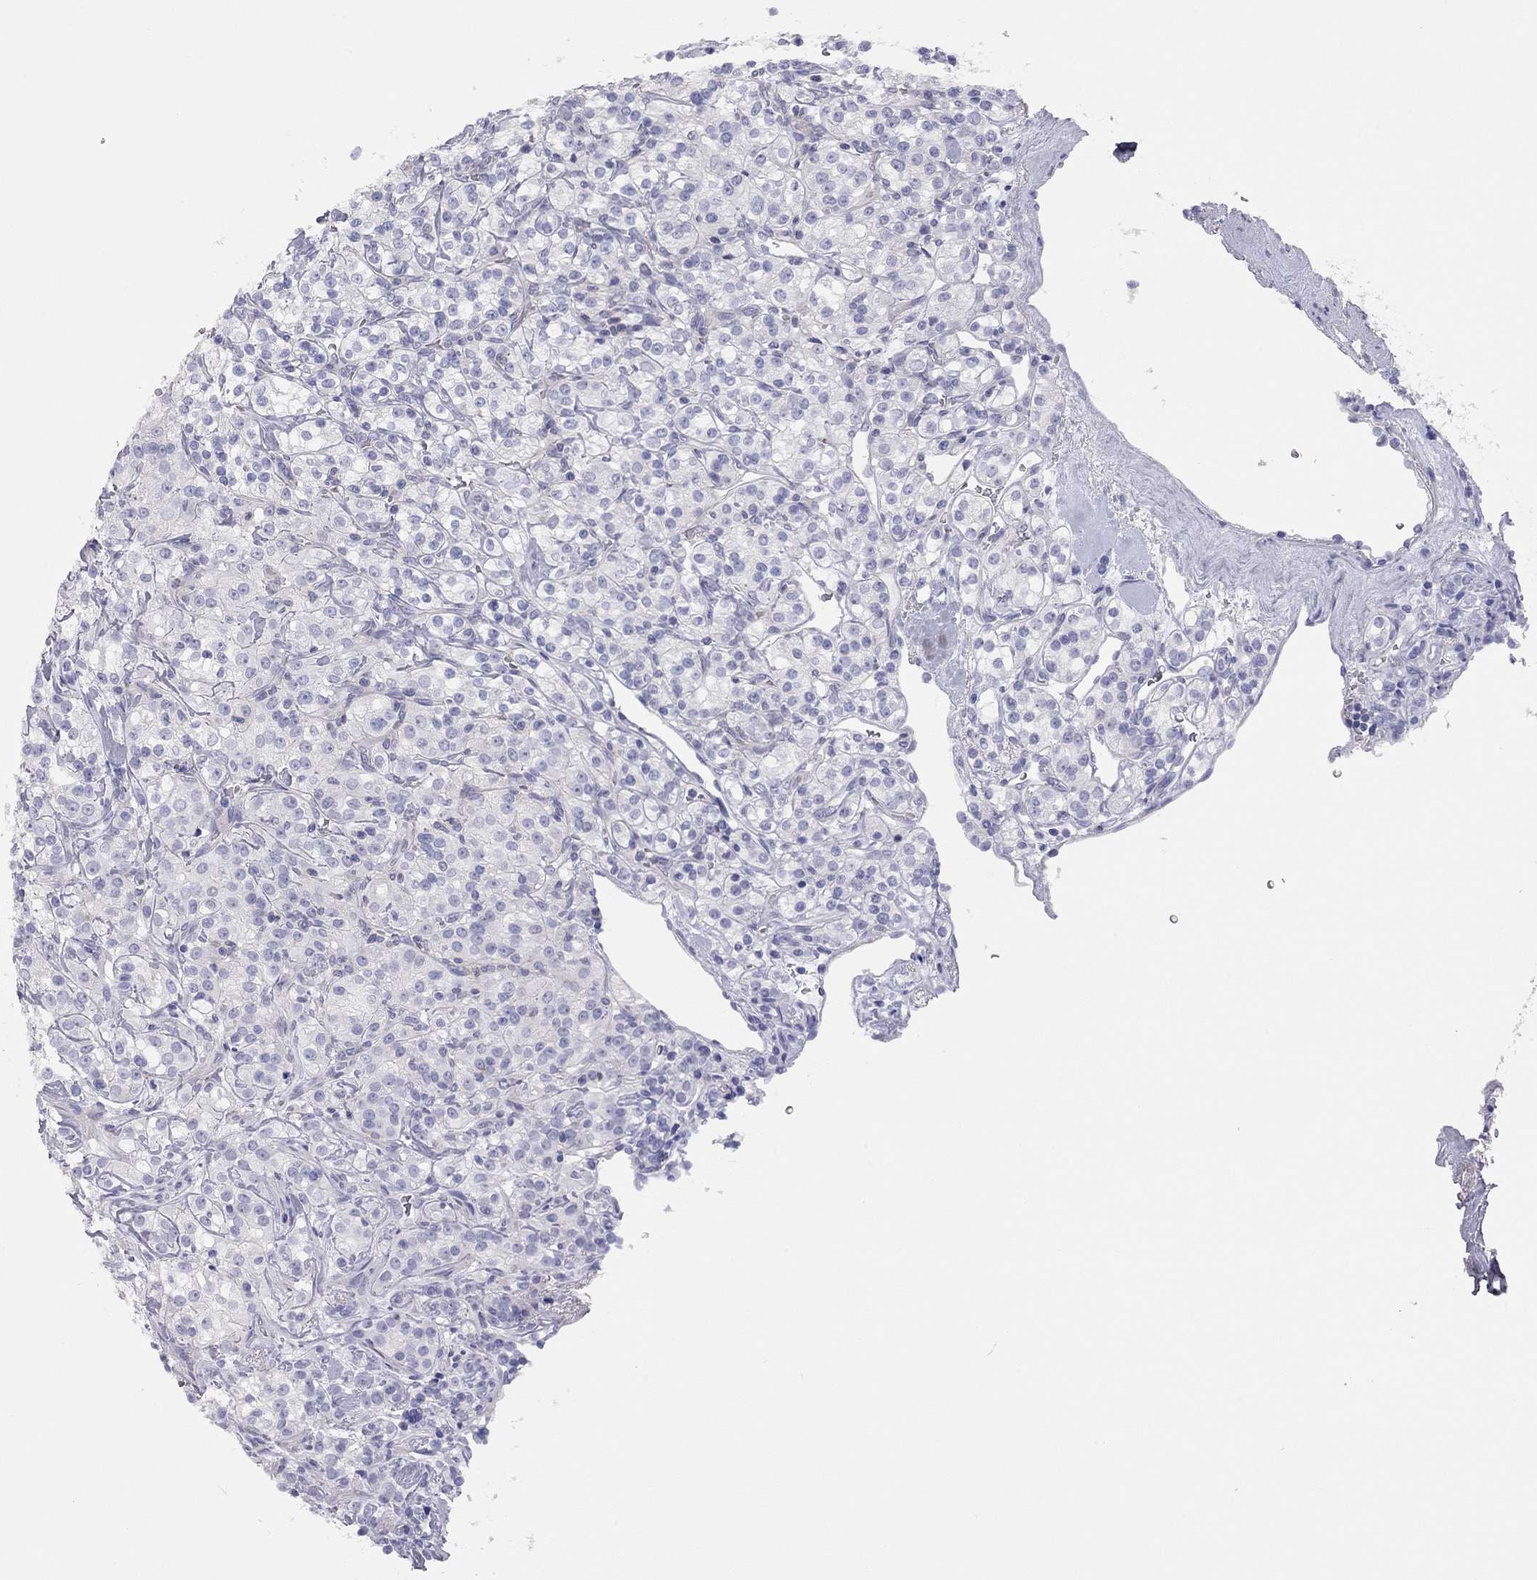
{"staining": {"intensity": "negative", "quantity": "none", "location": "none"}, "tissue": "renal cancer", "cell_type": "Tumor cells", "image_type": "cancer", "snomed": [{"axis": "morphology", "description": "Adenocarcinoma, NOS"}, {"axis": "topography", "description": "Kidney"}], "caption": "Immunohistochemistry image of neoplastic tissue: renal adenocarcinoma stained with DAB (3,3'-diaminobenzidine) exhibits no significant protein staining in tumor cells.", "gene": "ADCYAP1", "patient": {"sex": "male", "age": 77}}